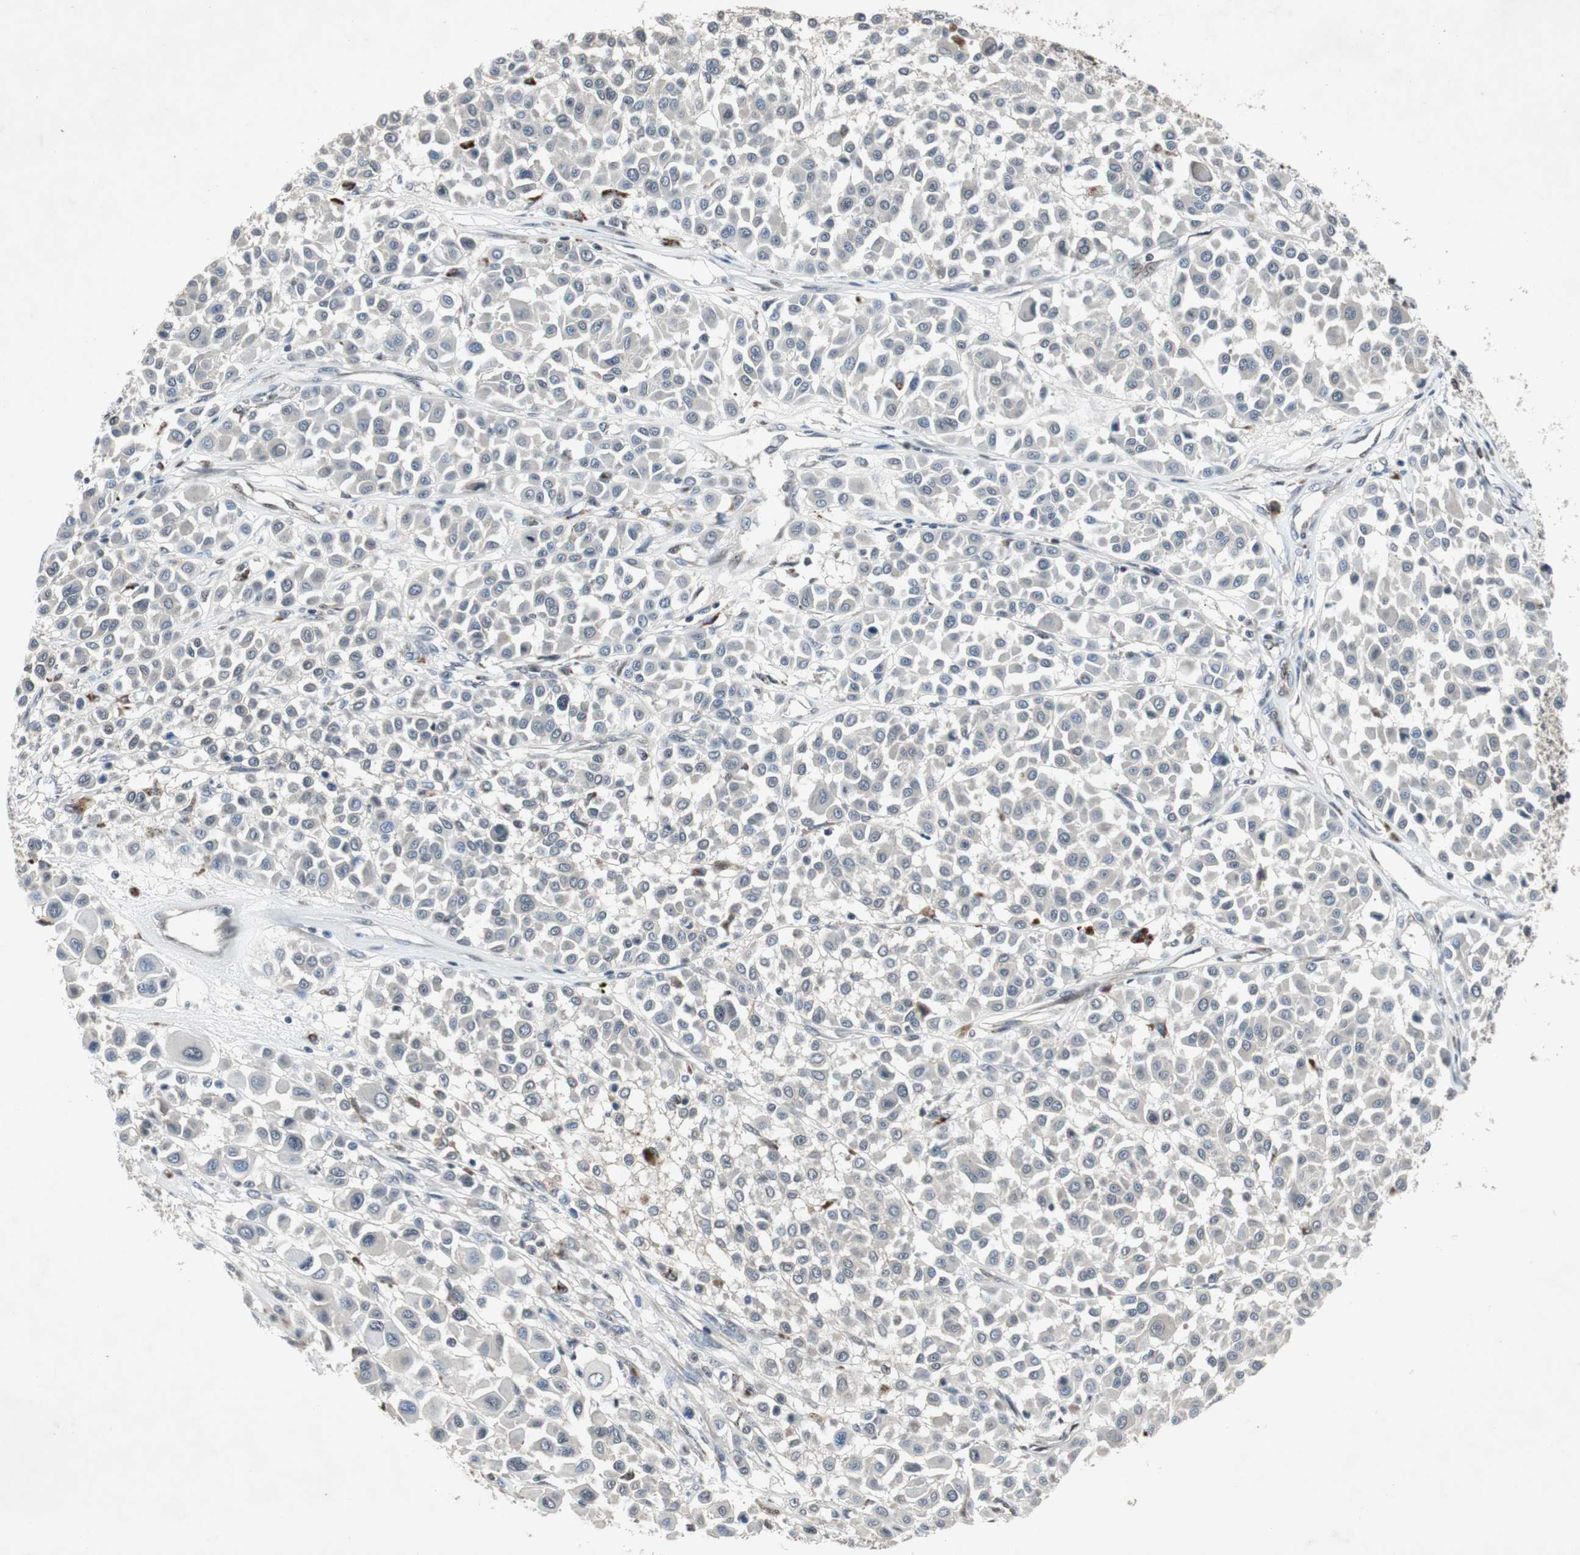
{"staining": {"intensity": "negative", "quantity": "none", "location": "none"}, "tissue": "melanoma", "cell_type": "Tumor cells", "image_type": "cancer", "snomed": [{"axis": "morphology", "description": "Malignant melanoma, Metastatic site"}, {"axis": "topography", "description": "Soft tissue"}], "caption": "Immunohistochemistry (IHC) micrograph of neoplastic tissue: human malignant melanoma (metastatic site) stained with DAB displays no significant protein expression in tumor cells.", "gene": "SMAD1", "patient": {"sex": "male", "age": 41}}